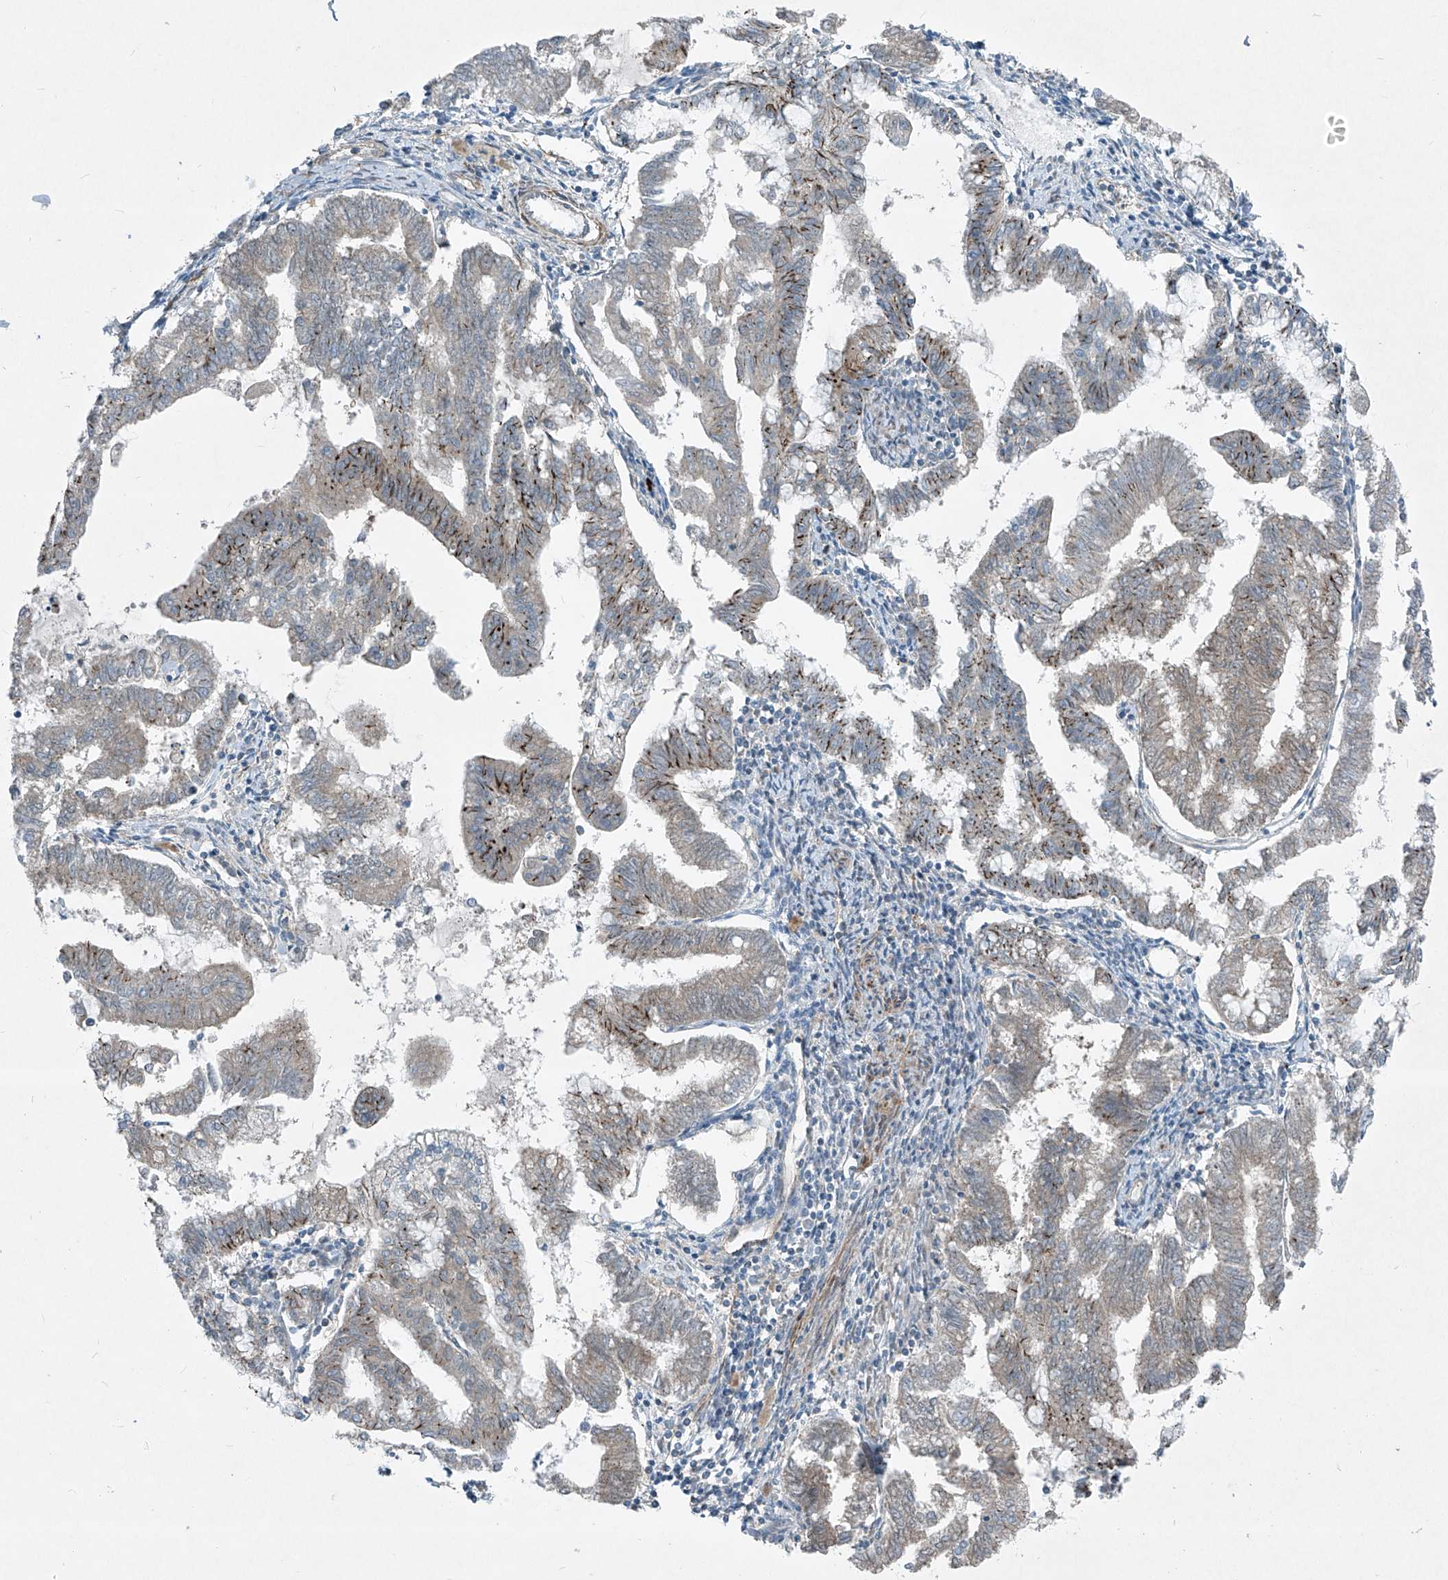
{"staining": {"intensity": "moderate", "quantity": "<25%", "location": "cytoplasmic/membranous"}, "tissue": "endometrial cancer", "cell_type": "Tumor cells", "image_type": "cancer", "snomed": [{"axis": "morphology", "description": "Adenocarcinoma, NOS"}, {"axis": "topography", "description": "Endometrium"}], "caption": "A brown stain labels moderate cytoplasmic/membranous staining of a protein in adenocarcinoma (endometrial) tumor cells.", "gene": "PPCS", "patient": {"sex": "female", "age": 79}}